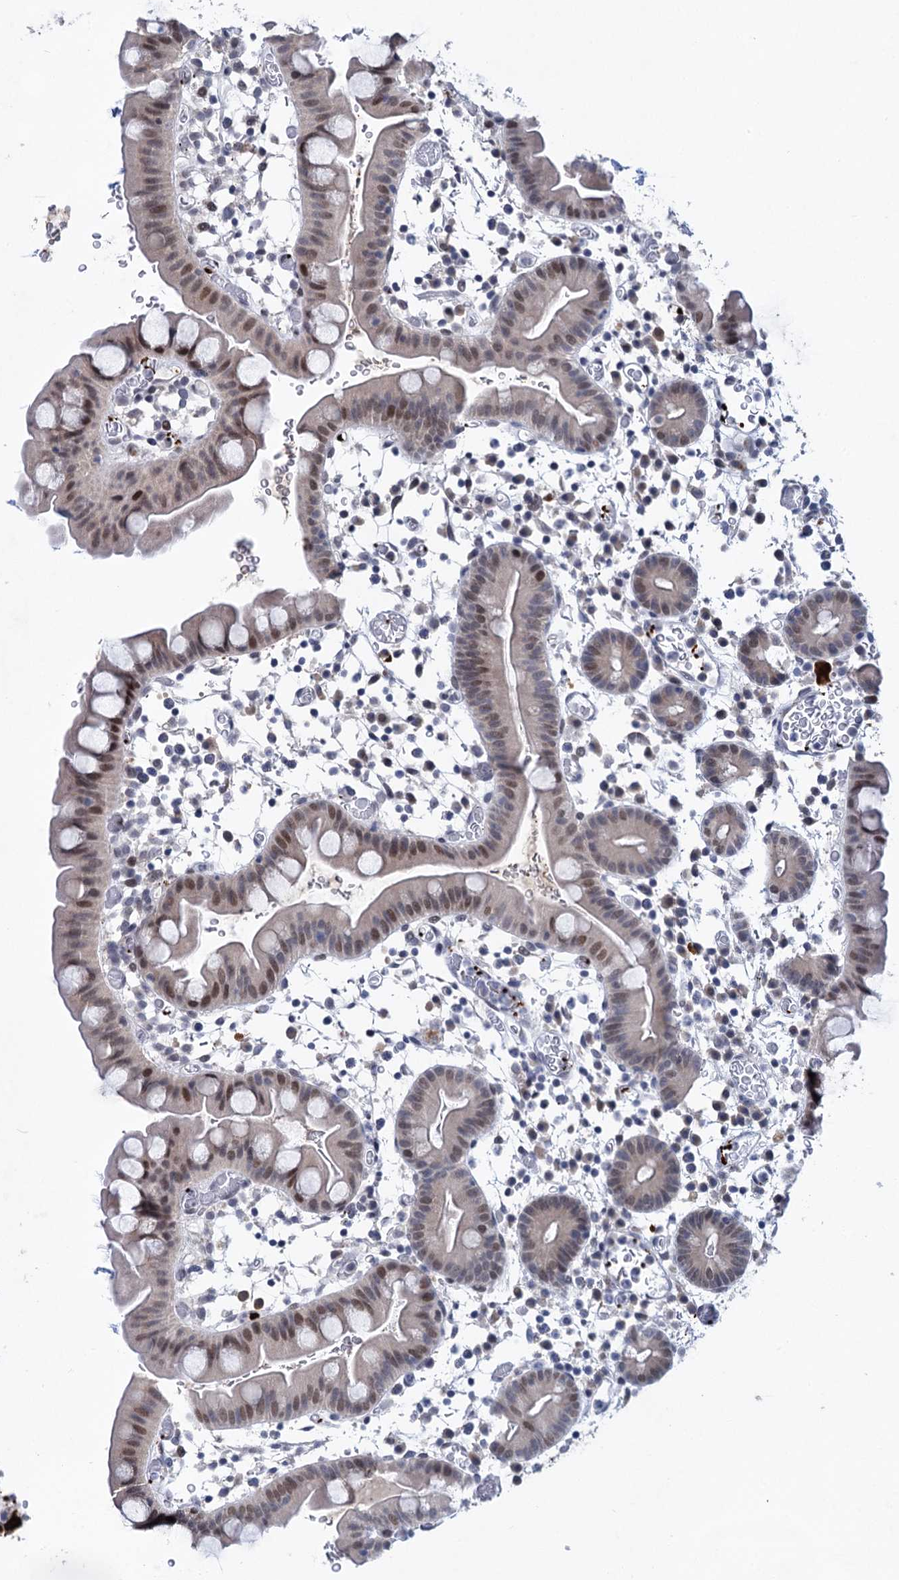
{"staining": {"intensity": "moderate", "quantity": "<25%", "location": "nuclear"}, "tissue": "small intestine", "cell_type": "Glandular cells", "image_type": "normal", "snomed": [{"axis": "morphology", "description": "Normal tissue, NOS"}, {"axis": "topography", "description": "Stomach, upper"}, {"axis": "topography", "description": "Stomach, lower"}, {"axis": "topography", "description": "Small intestine"}], "caption": "Unremarkable small intestine shows moderate nuclear positivity in approximately <25% of glandular cells, visualized by immunohistochemistry. (brown staining indicates protein expression, while blue staining denotes nuclei).", "gene": "MON2", "patient": {"sex": "male", "age": 68}}